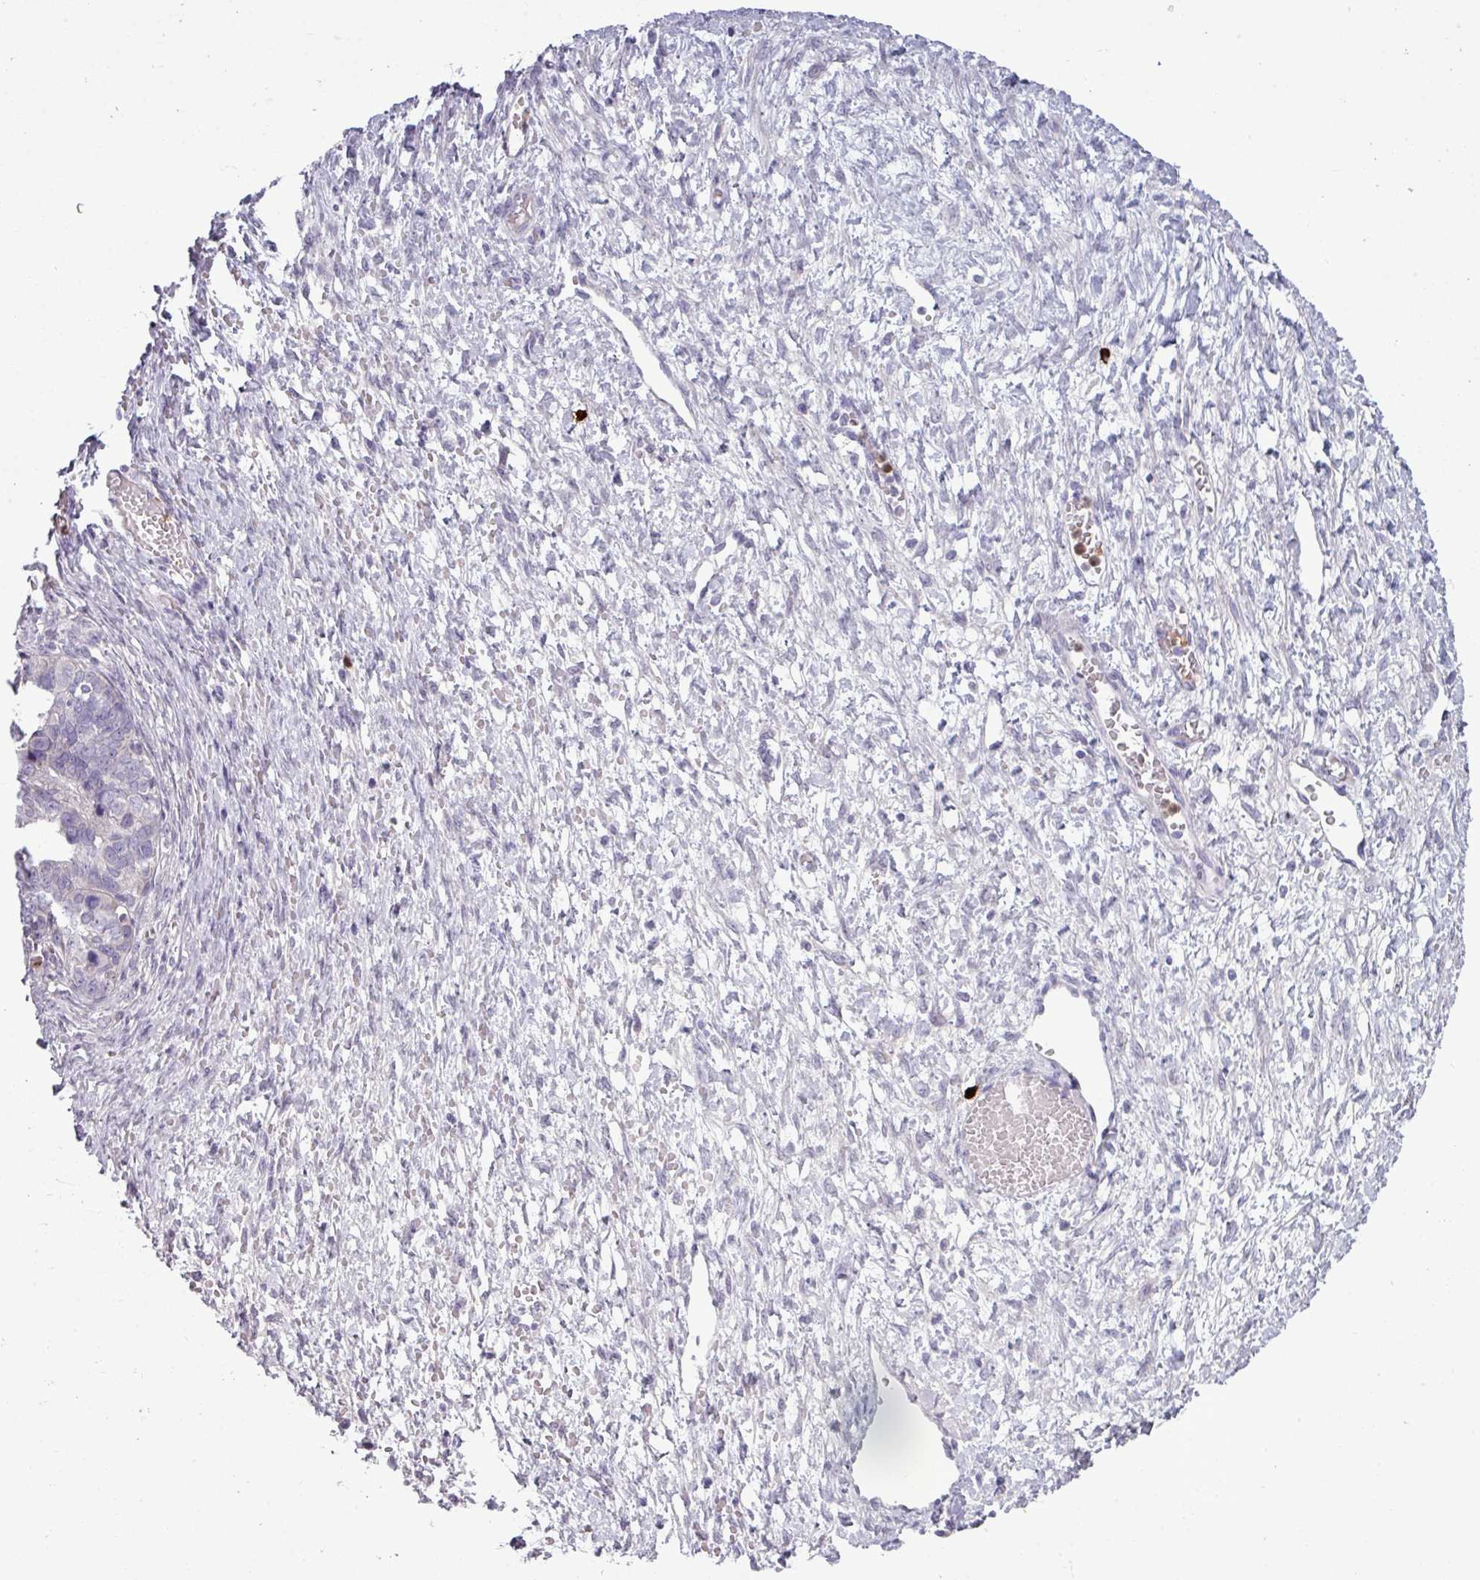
{"staining": {"intensity": "negative", "quantity": "none", "location": "none"}, "tissue": "ovarian cancer", "cell_type": "Tumor cells", "image_type": "cancer", "snomed": [{"axis": "morphology", "description": "Cystadenocarcinoma, serous, NOS"}, {"axis": "topography", "description": "Ovary"}], "caption": "Immunohistochemistry of human serous cystadenocarcinoma (ovarian) demonstrates no positivity in tumor cells.", "gene": "TRIM39", "patient": {"sex": "female", "age": 64}}